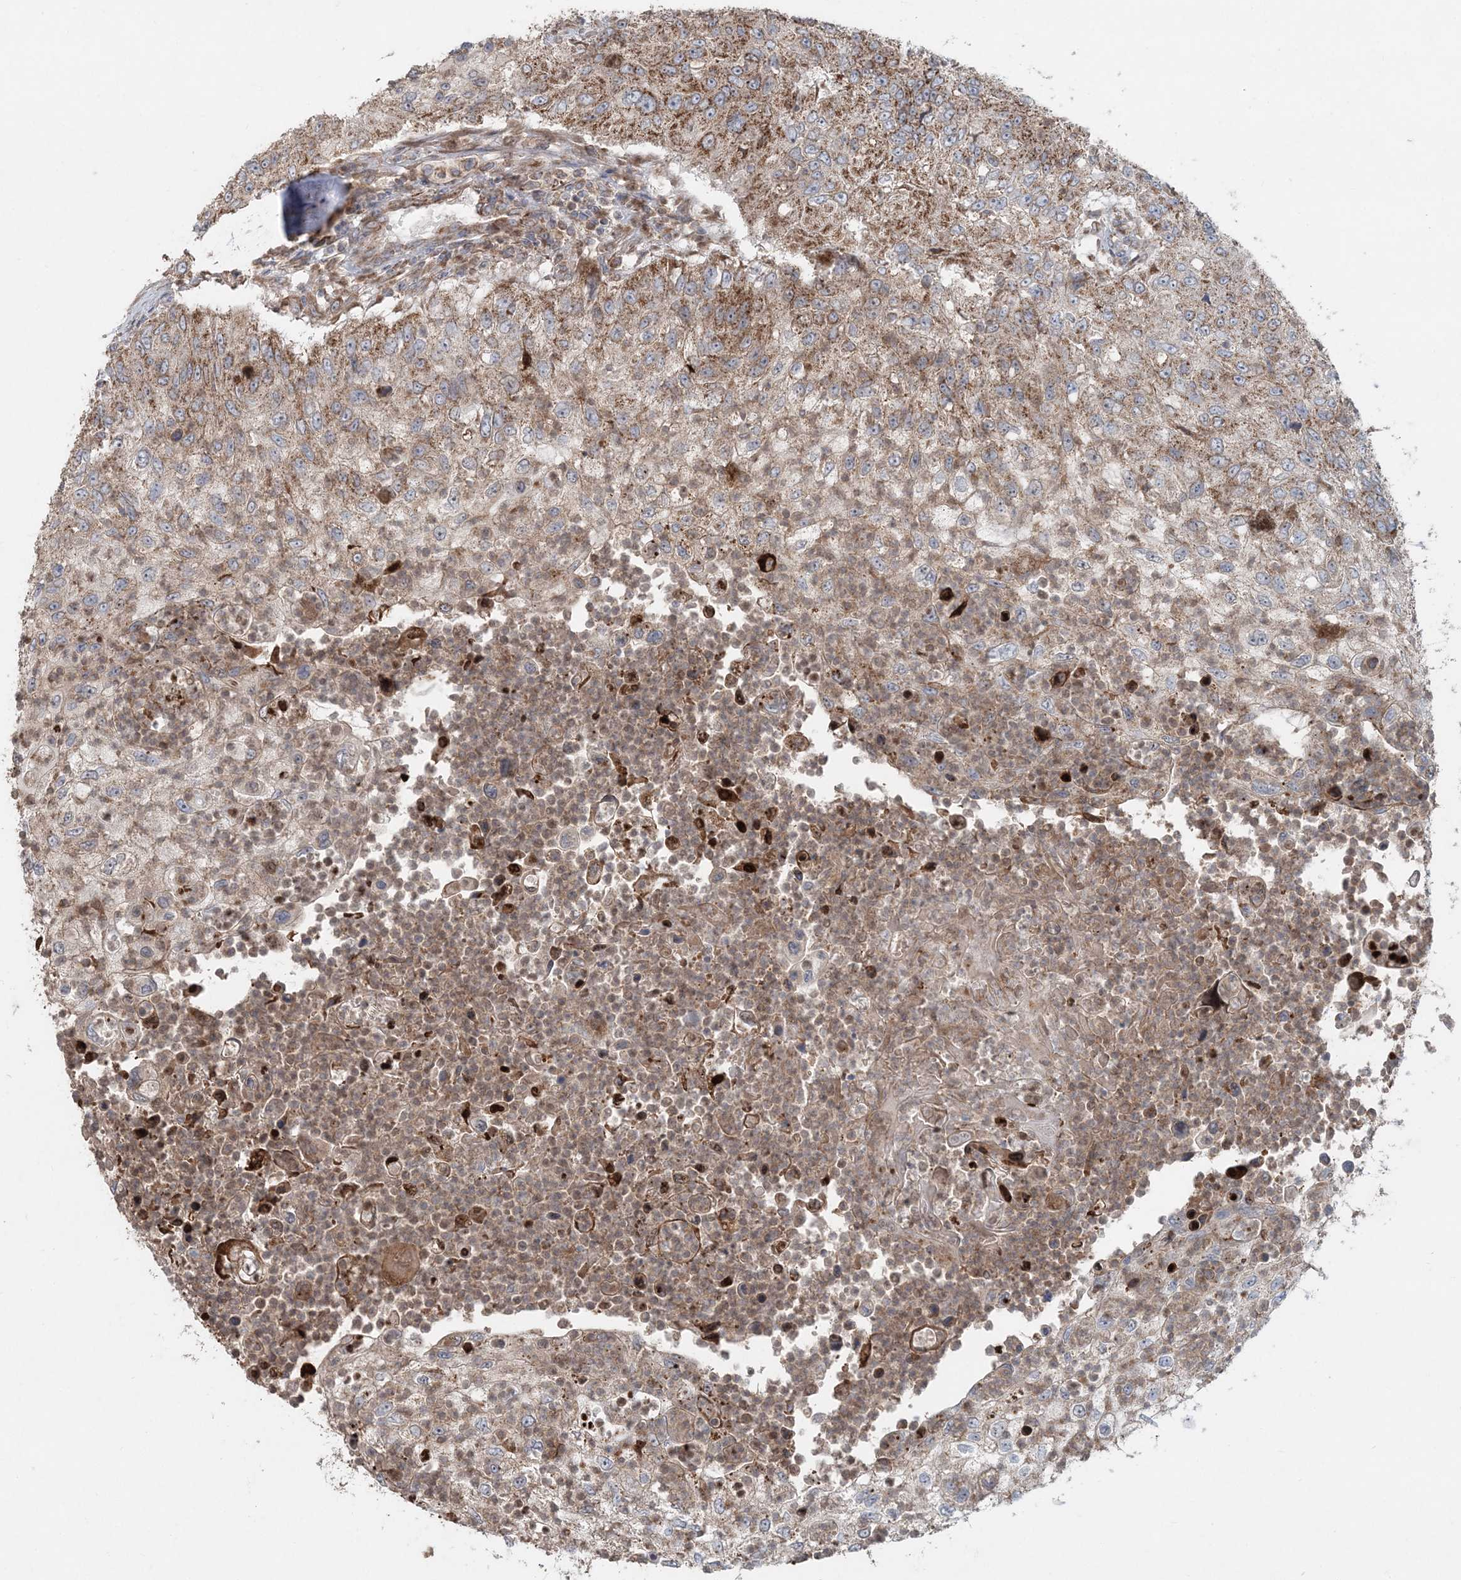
{"staining": {"intensity": "moderate", "quantity": ">75%", "location": "cytoplasmic/membranous"}, "tissue": "urothelial cancer", "cell_type": "Tumor cells", "image_type": "cancer", "snomed": [{"axis": "morphology", "description": "Urothelial carcinoma, High grade"}, {"axis": "topography", "description": "Urinary bladder"}], "caption": "This histopathology image displays urothelial cancer stained with immunohistochemistry to label a protein in brown. The cytoplasmic/membranous of tumor cells show moderate positivity for the protein. Nuclei are counter-stained blue.", "gene": "LRPPRC", "patient": {"sex": "female", "age": 60}}